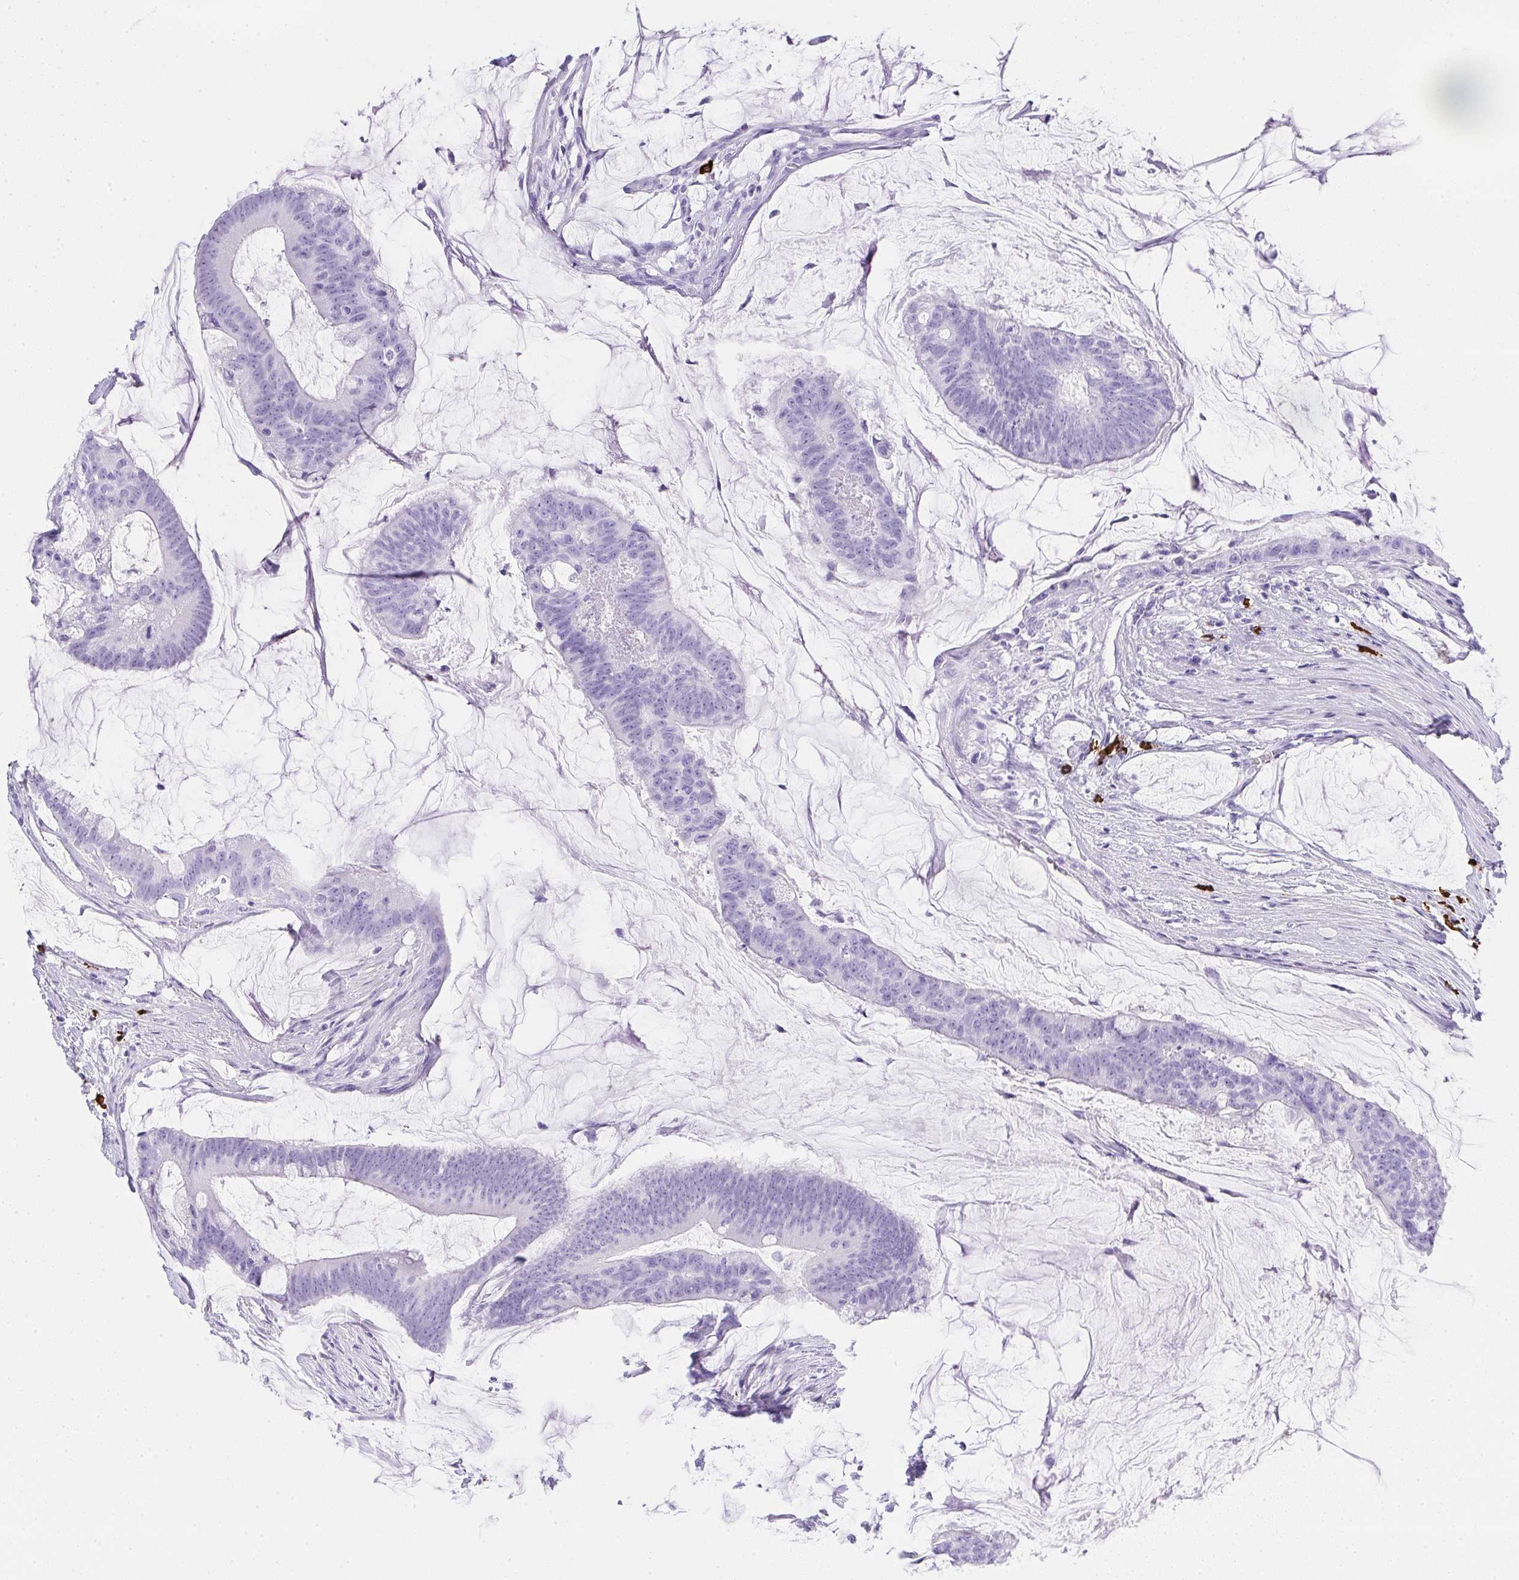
{"staining": {"intensity": "negative", "quantity": "none", "location": "none"}, "tissue": "colorectal cancer", "cell_type": "Tumor cells", "image_type": "cancer", "snomed": [{"axis": "morphology", "description": "Adenocarcinoma, NOS"}, {"axis": "topography", "description": "Colon"}], "caption": "A high-resolution image shows IHC staining of adenocarcinoma (colorectal), which demonstrates no significant expression in tumor cells.", "gene": "CDADC1", "patient": {"sex": "male", "age": 62}}